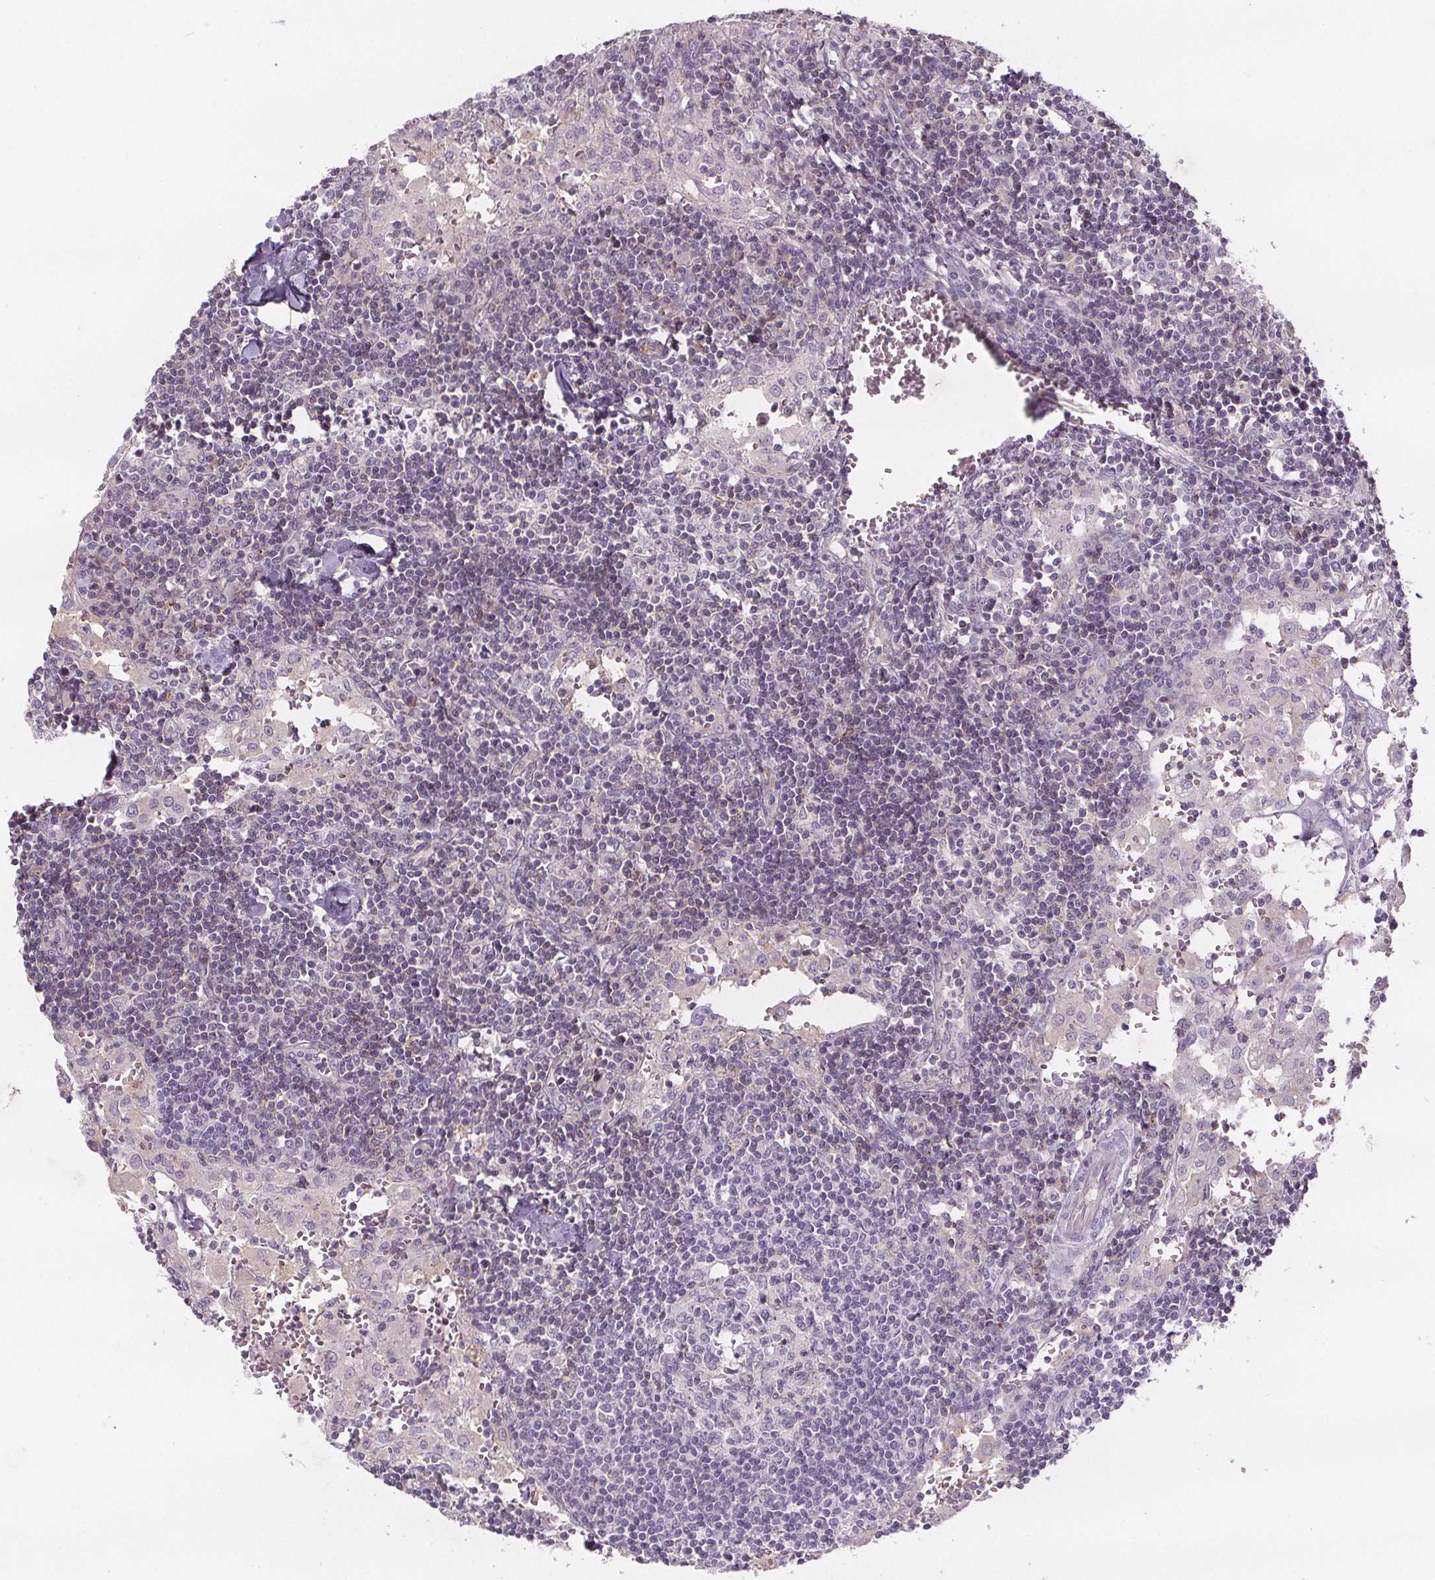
{"staining": {"intensity": "moderate", "quantity": "<25%", "location": "cytoplasmic/membranous"}, "tissue": "lymph node", "cell_type": "Germinal center cells", "image_type": "normal", "snomed": [{"axis": "morphology", "description": "Normal tissue, NOS"}, {"axis": "topography", "description": "Lymph node"}], "caption": "A brown stain shows moderate cytoplasmic/membranous positivity of a protein in germinal center cells of unremarkable human lymph node.", "gene": "ATP1A1", "patient": {"sex": "male", "age": 55}}